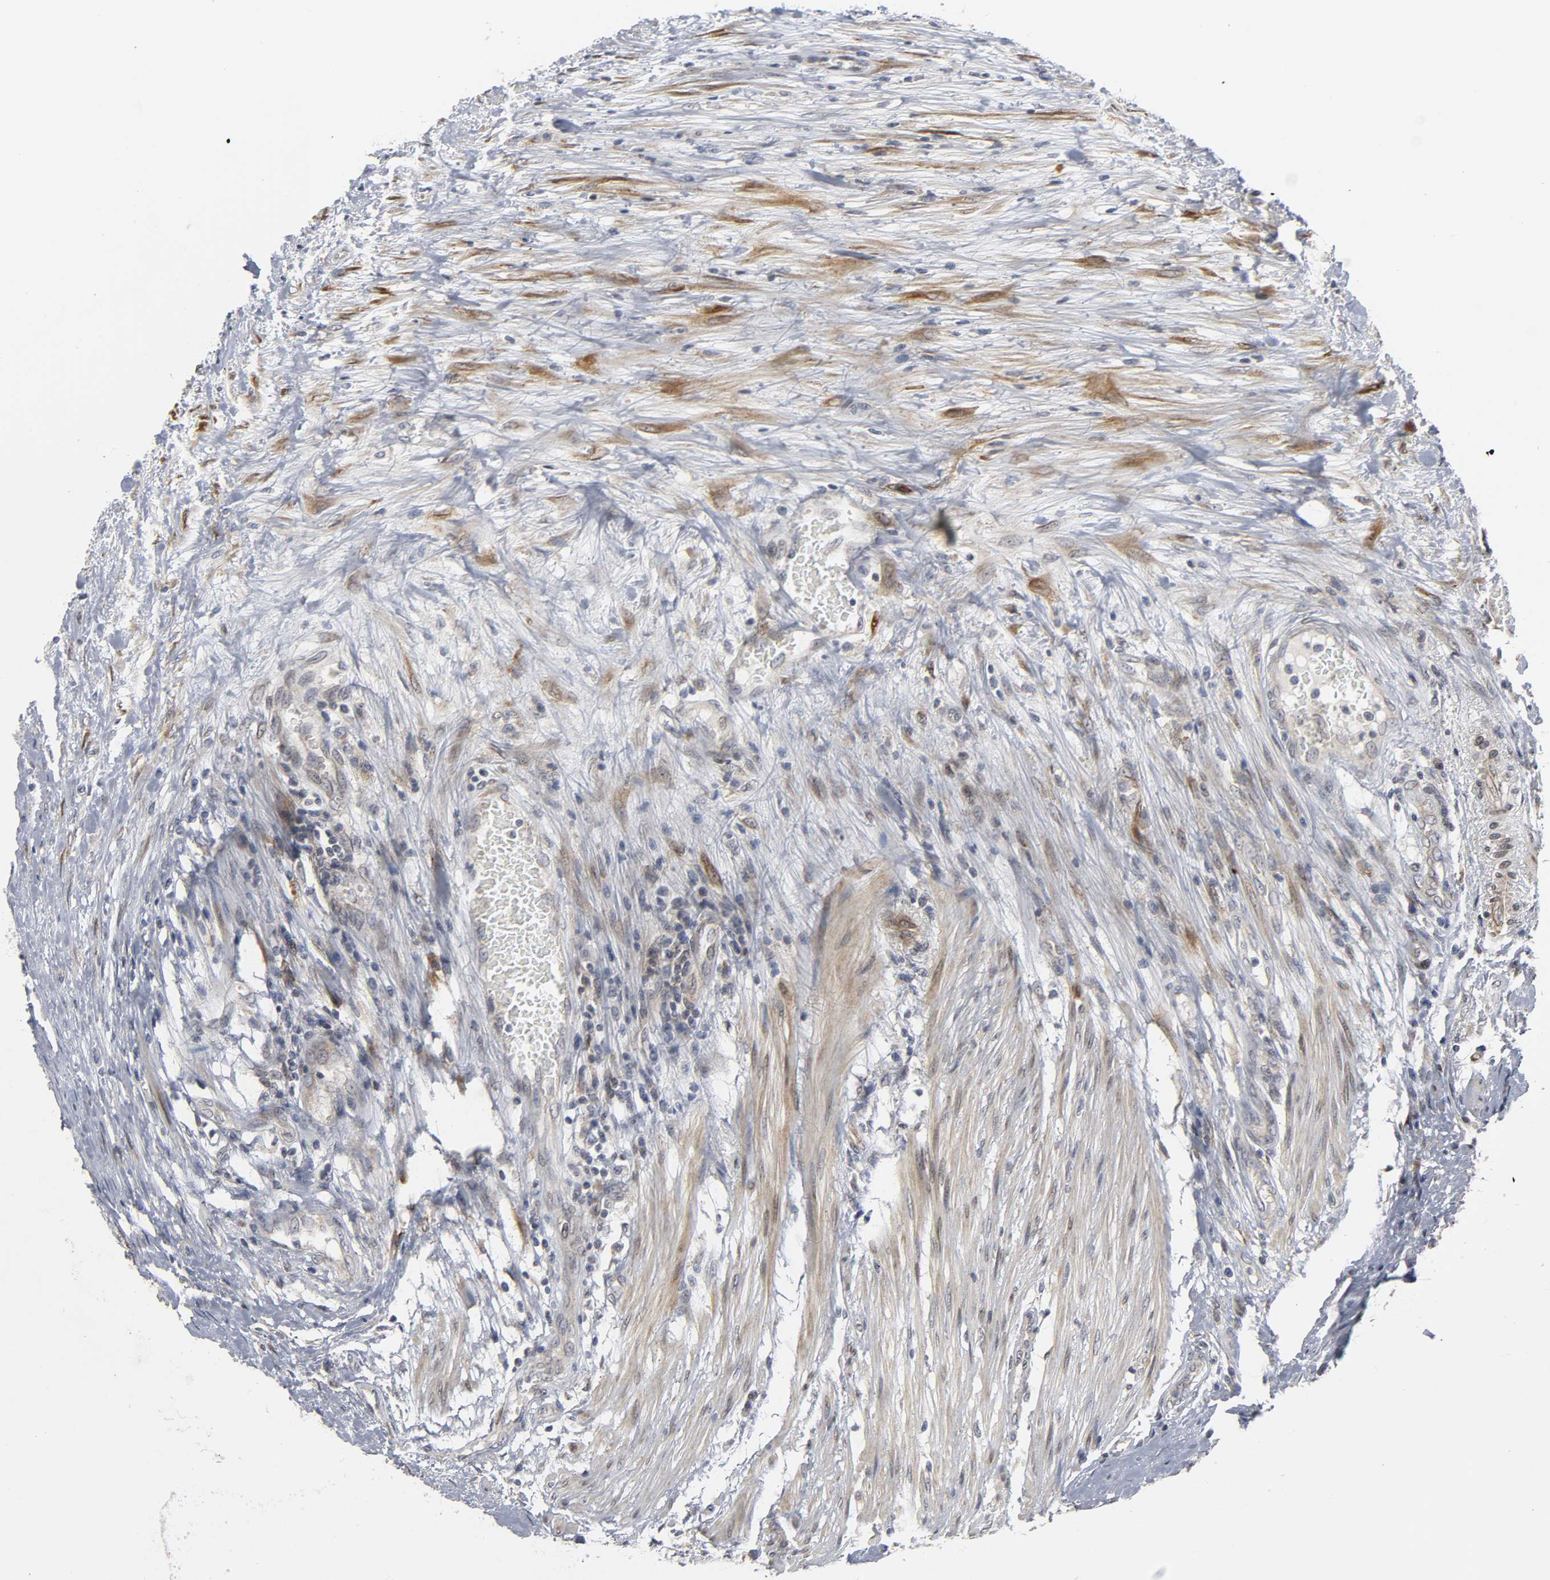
{"staining": {"intensity": "moderate", "quantity": "25%-75%", "location": "cytoplasmic/membranous"}, "tissue": "colorectal cancer", "cell_type": "Tumor cells", "image_type": "cancer", "snomed": [{"axis": "morphology", "description": "Adenocarcinoma, NOS"}, {"axis": "topography", "description": "Colon"}], "caption": "Immunohistochemical staining of human colorectal adenocarcinoma reveals medium levels of moderate cytoplasmic/membranous protein expression in approximately 25%-75% of tumor cells.", "gene": "ASB6", "patient": {"sex": "female", "age": 86}}